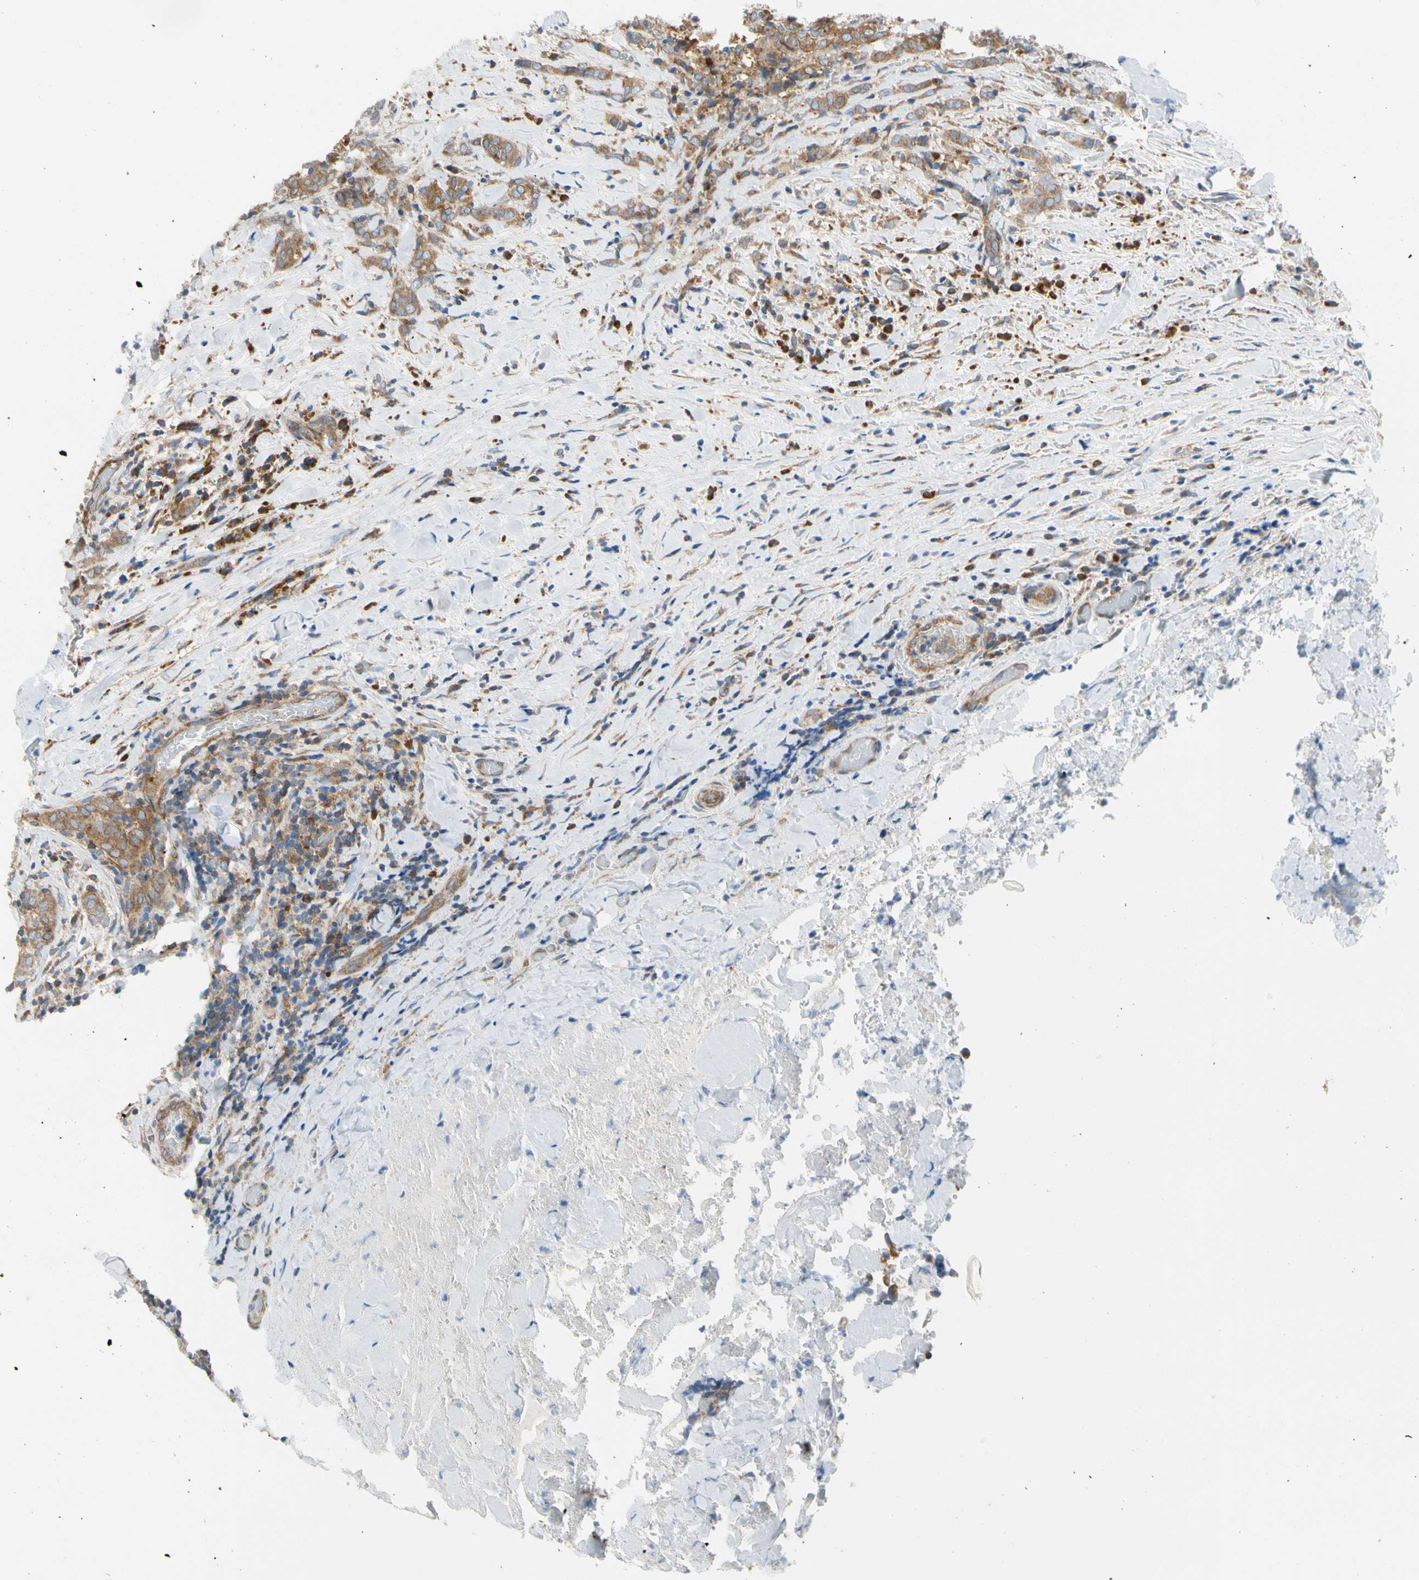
{"staining": {"intensity": "strong", "quantity": ">75%", "location": "cytoplasmic/membranous"}, "tissue": "thyroid cancer", "cell_type": "Tumor cells", "image_type": "cancer", "snomed": [{"axis": "morphology", "description": "Normal tissue, NOS"}, {"axis": "morphology", "description": "Papillary adenocarcinoma, NOS"}, {"axis": "topography", "description": "Thyroid gland"}], "caption": "A histopathology image of human thyroid cancer stained for a protein displays strong cytoplasmic/membranous brown staining in tumor cells.", "gene": "GPHN", "patient": {"sex": "female", "age": 30}}